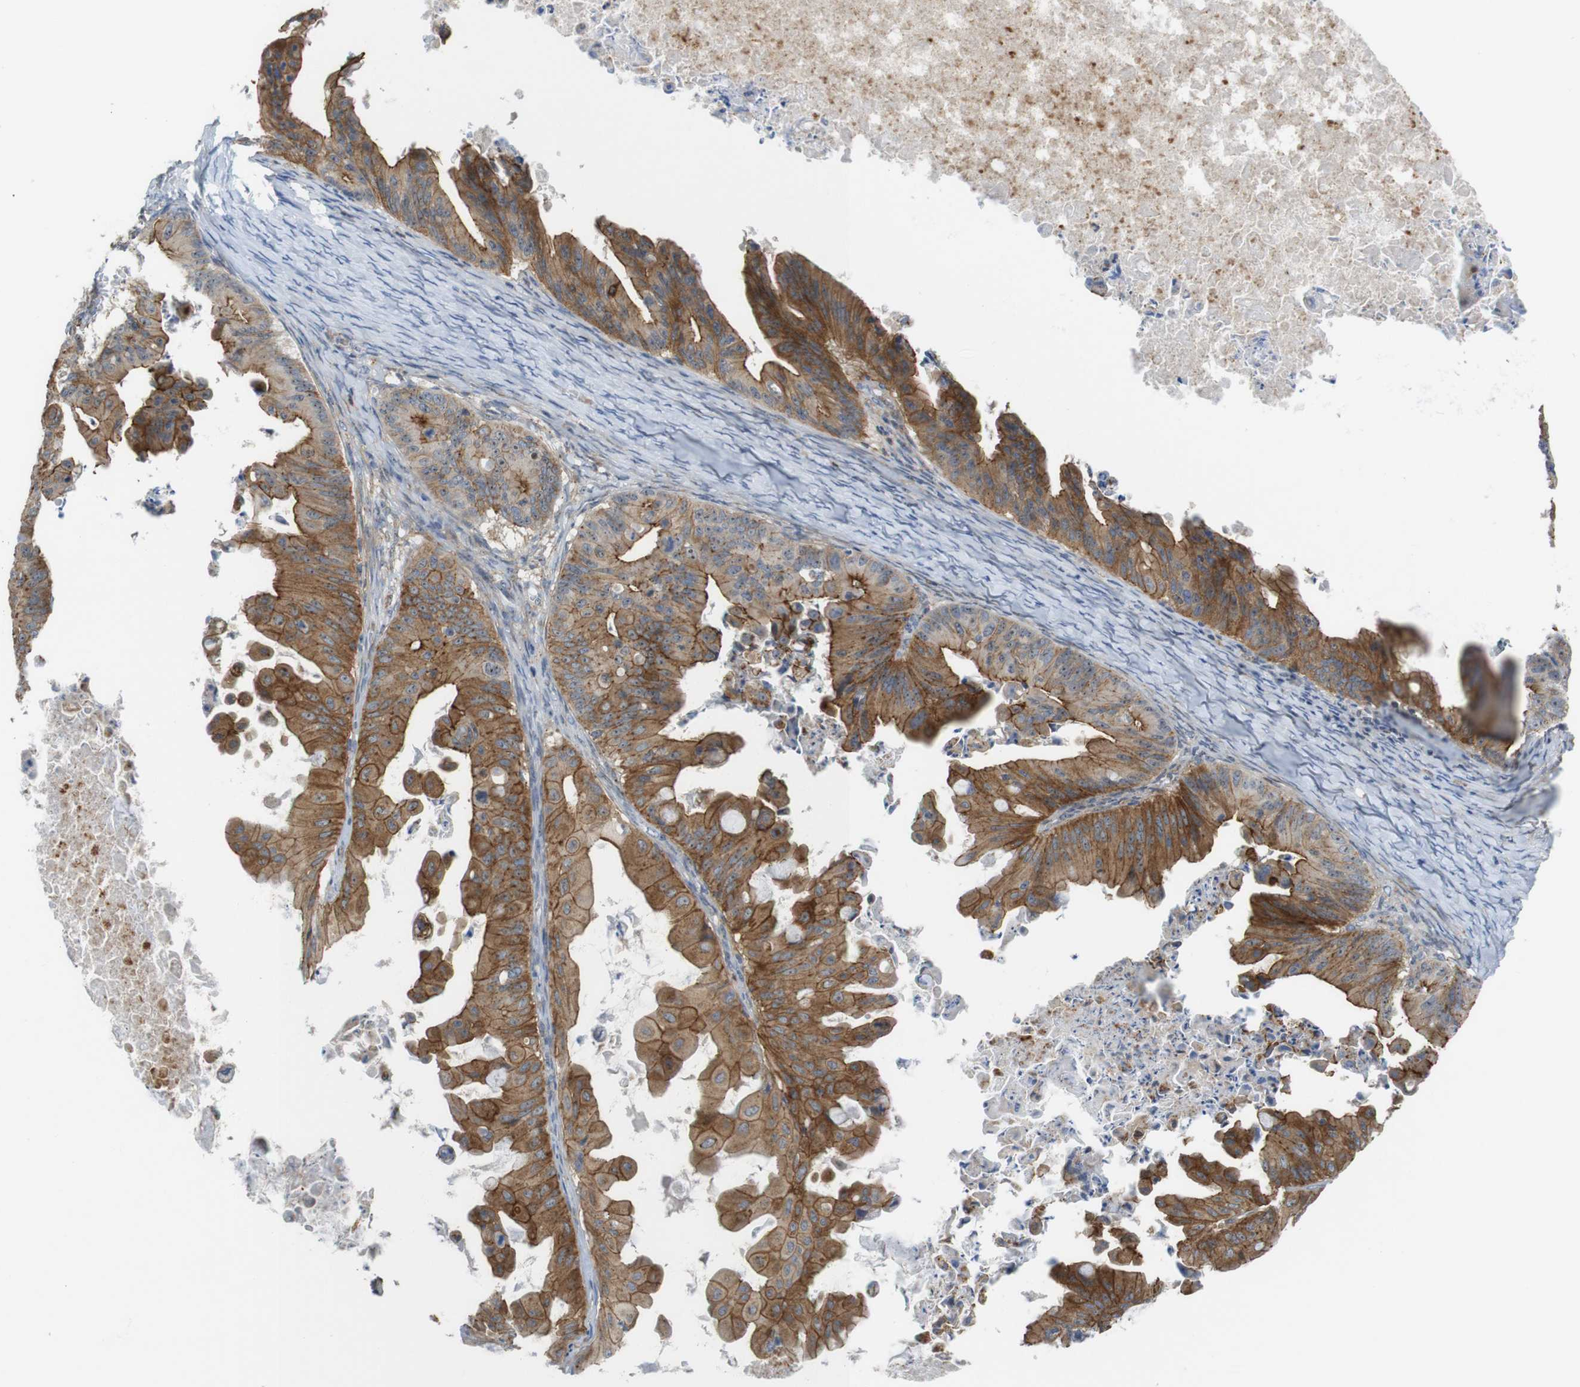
{"staining": {"intensity": "moderate", "quantity": ">75%", "location": "cytoplasmic/membranous"}, "tissue": "ovarian cancer", "cell_type": "Tumor cells", "image_type": "cancer", "snomed": [{"axis": "morphology", "description": "Cystadenocarcinoma, mucinous, NOS"}, {"axis": "topography", "description": "Ovary"}], "caption": "Ovarian mucinous cystadenocarcinoma stained for a protein (brown) exhibits moderate cytoplasmic/membranous positive expression in about >75% of tumor cells.", "gene": "TJP3", "patient": {"sex": "female", "age": 37}}